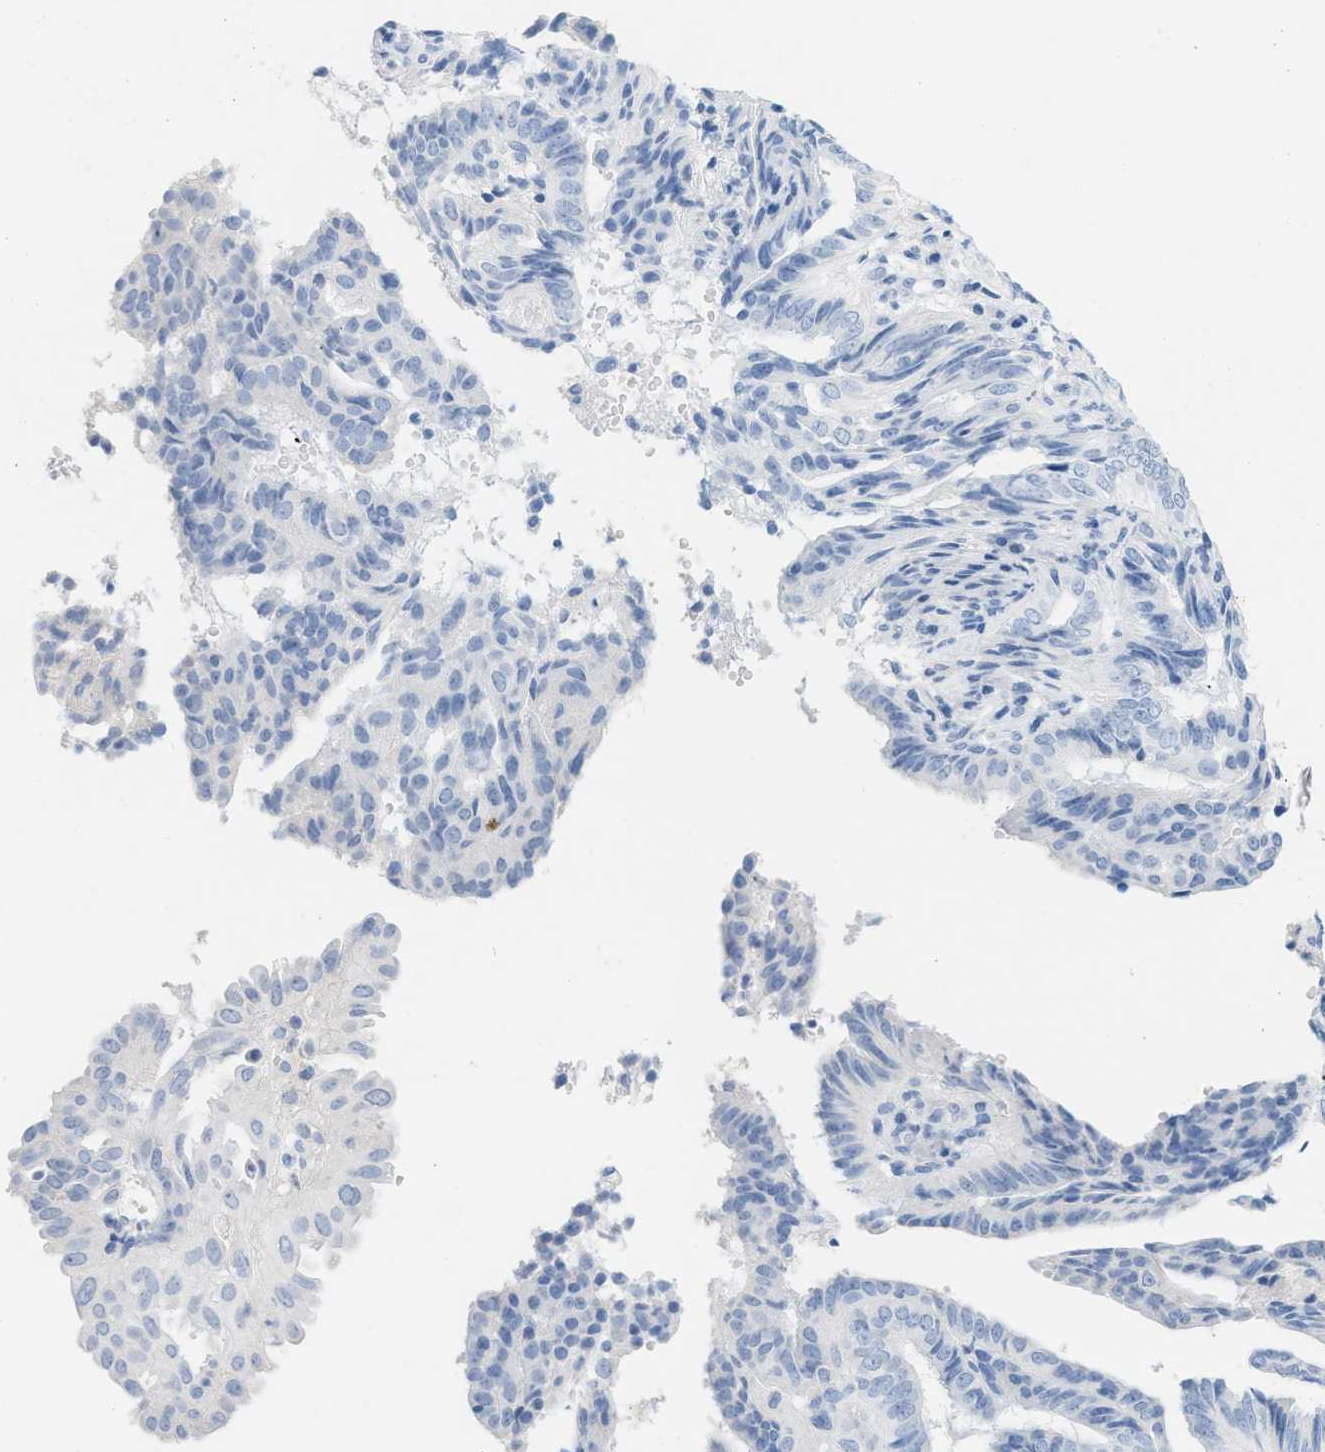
{"staining": {"intensity": "negative", "quantity": "none", "location": "none"}, "tissue": "endometrial cancer", "cell_type": "Tumor cells", "image_type": "cancer", "snomed": [{"axis": "morphology", "description": "Adenocarcinoma, NOS"}, {"axis": "topography", "description": "Endometrium"}], "caption": "A high-resolution micrograph shows IHC staining of adenocarcinoma (endometrial), which displays no significant staining in tumor cells.", "gene": "PAPPA", "patient": {"sex": "female", "age": 58}}